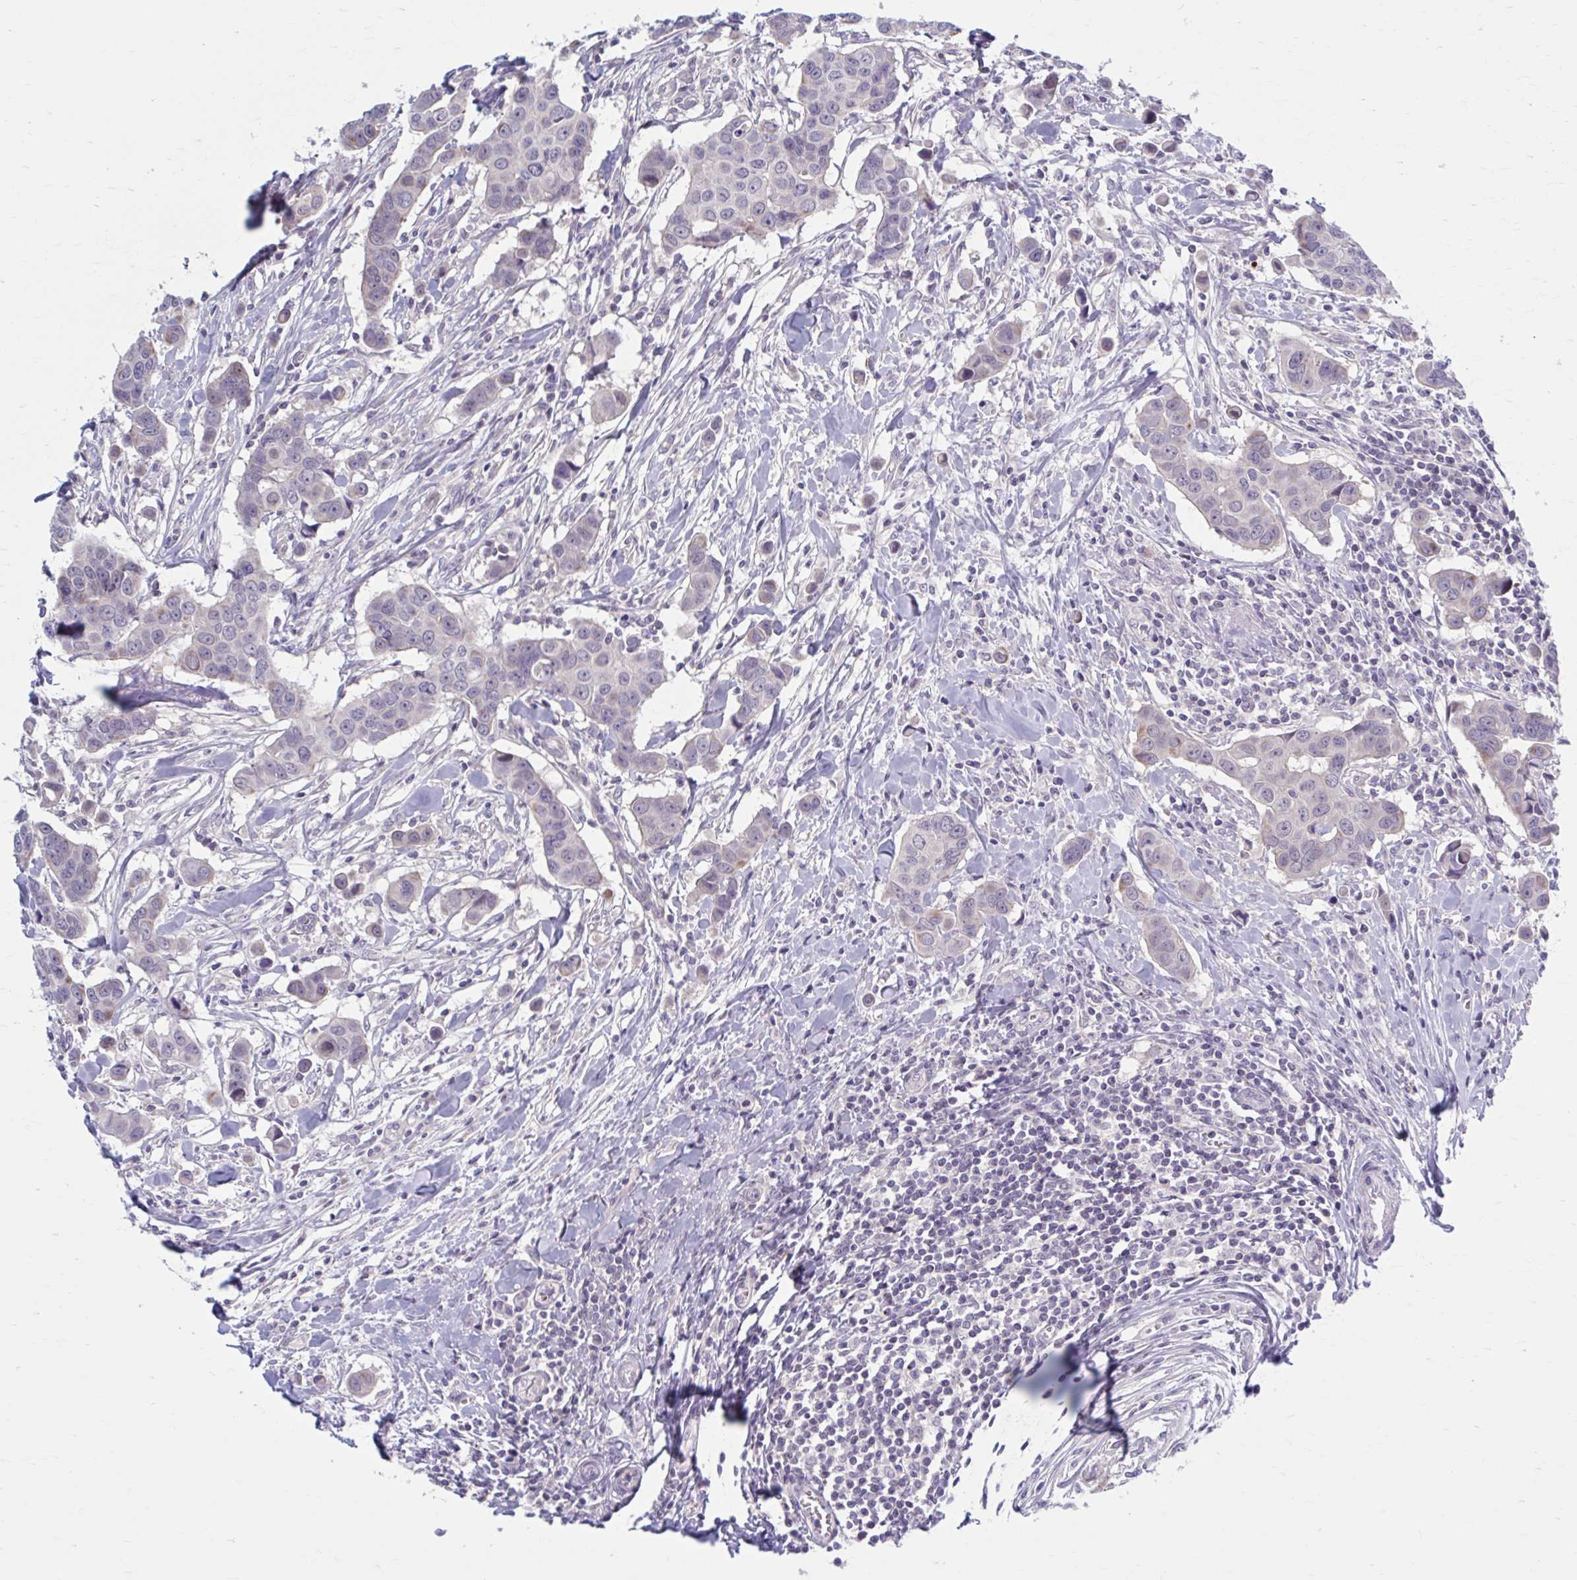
{"staining": {"intensity": "negative", "quantity": "none", "location": "none"}, "tissue": "breast cancer", "cell_type": "Tumor cells", "image_type": "cancer", "snomed": [{"axis": "morphology", "description": "Duct carcinoma"}, {"axis": "topography", "description": "Breast"}], "caption": "This is a micrograph of immunohistochemistry (IHC) staining of breast cancer, which shows no staining in tumor cells. The staining is performed using DAB brown chromogen with nuclei counter-stained in using hematoxylin.", "gene": "CHST3", "patient": {"sex": "female", "age": 24}}